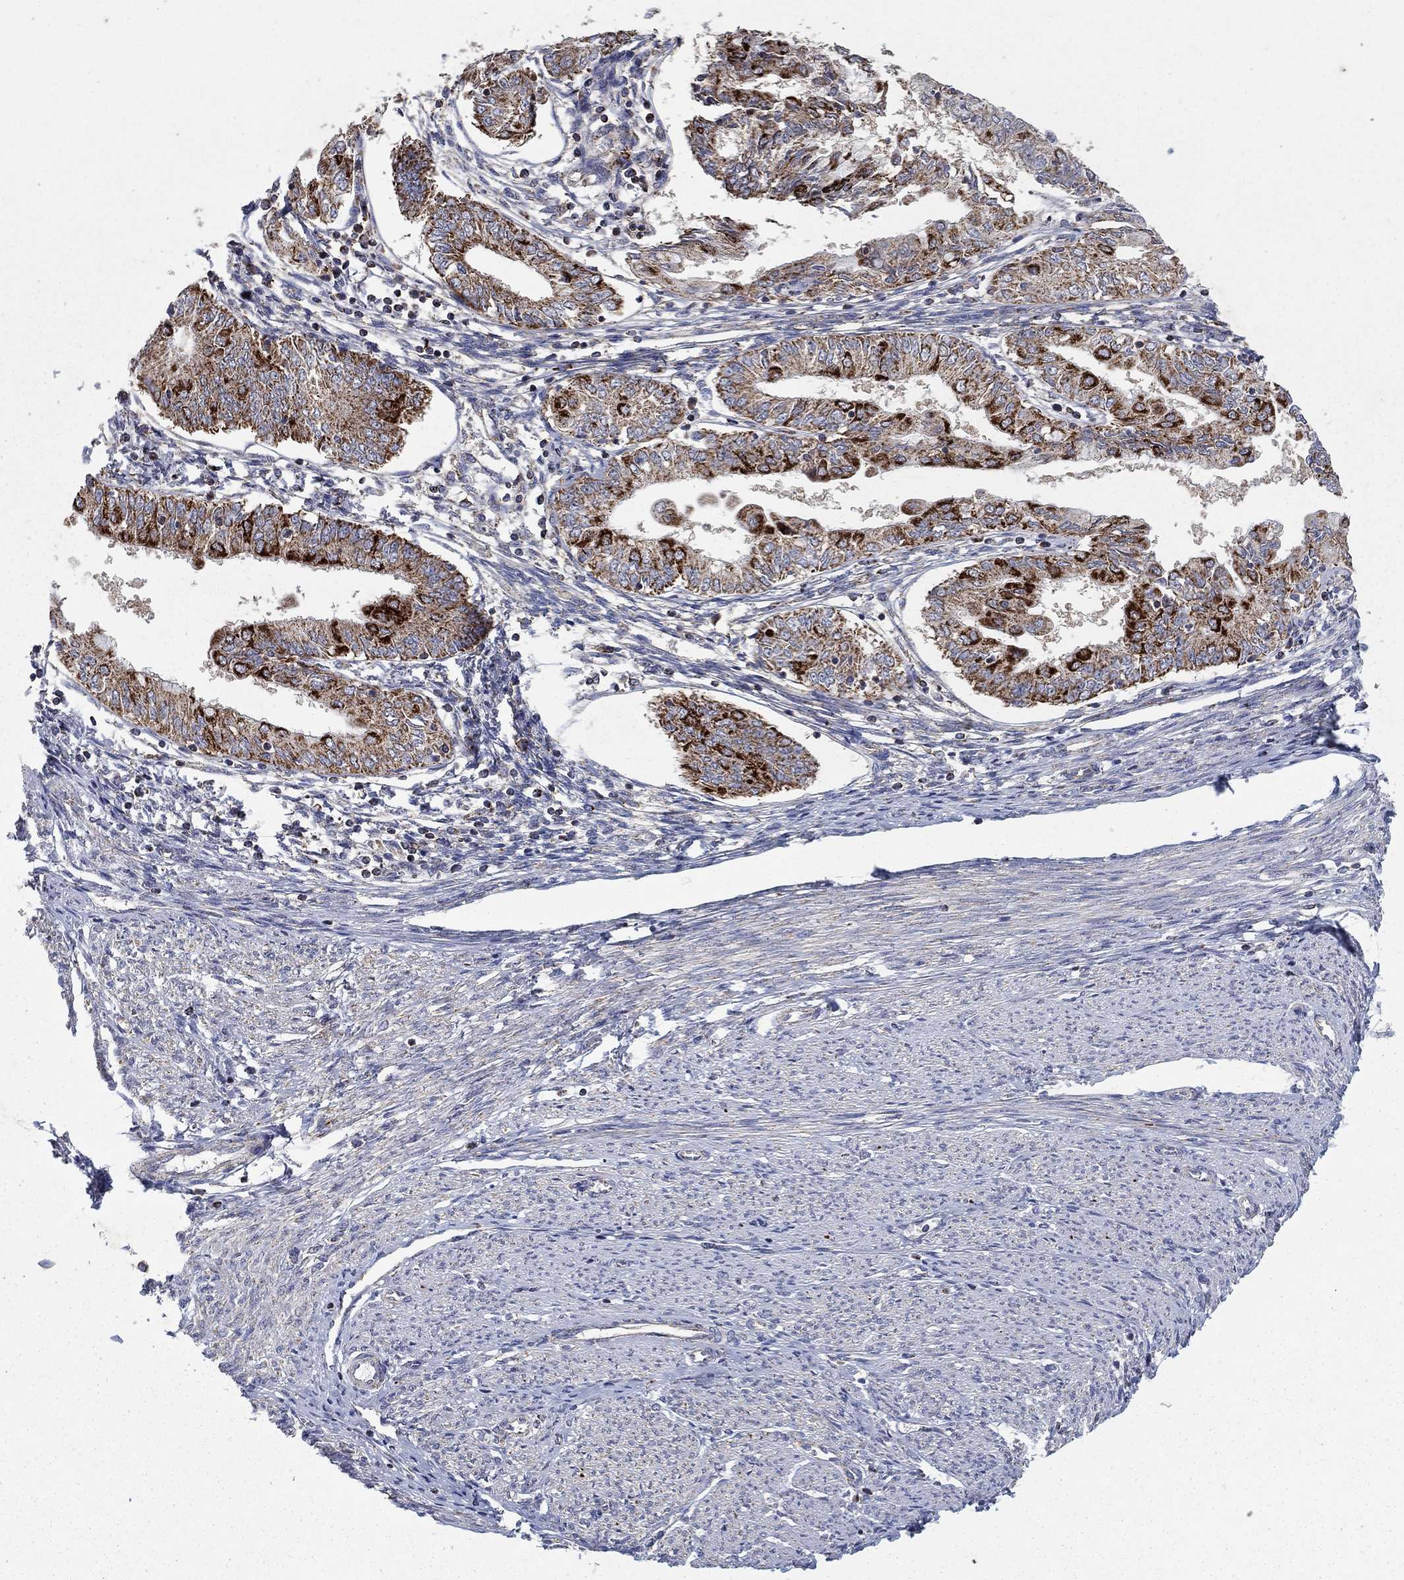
{"staining": {"intensity": "strong", "quantity": "25%-75%", "location": "cytoplasmic/membranous"}, "tissue": "endometrial cancer", "cell_type": "Tumor cells", "image_type": "cancer", "snomed": [{"axis": "morphology", "description": "Adenocarcinoma, NOS"}, {"axis": "topography", "description": "Endometrium"}], "caption": "A photomicrograph of human endometrial cancer stained for a protein displays strong cytoplasmic/membranous brown staining in tumor cells.", "gene": "GPSM1", "patient": {"sex": "female", "age": 68}}